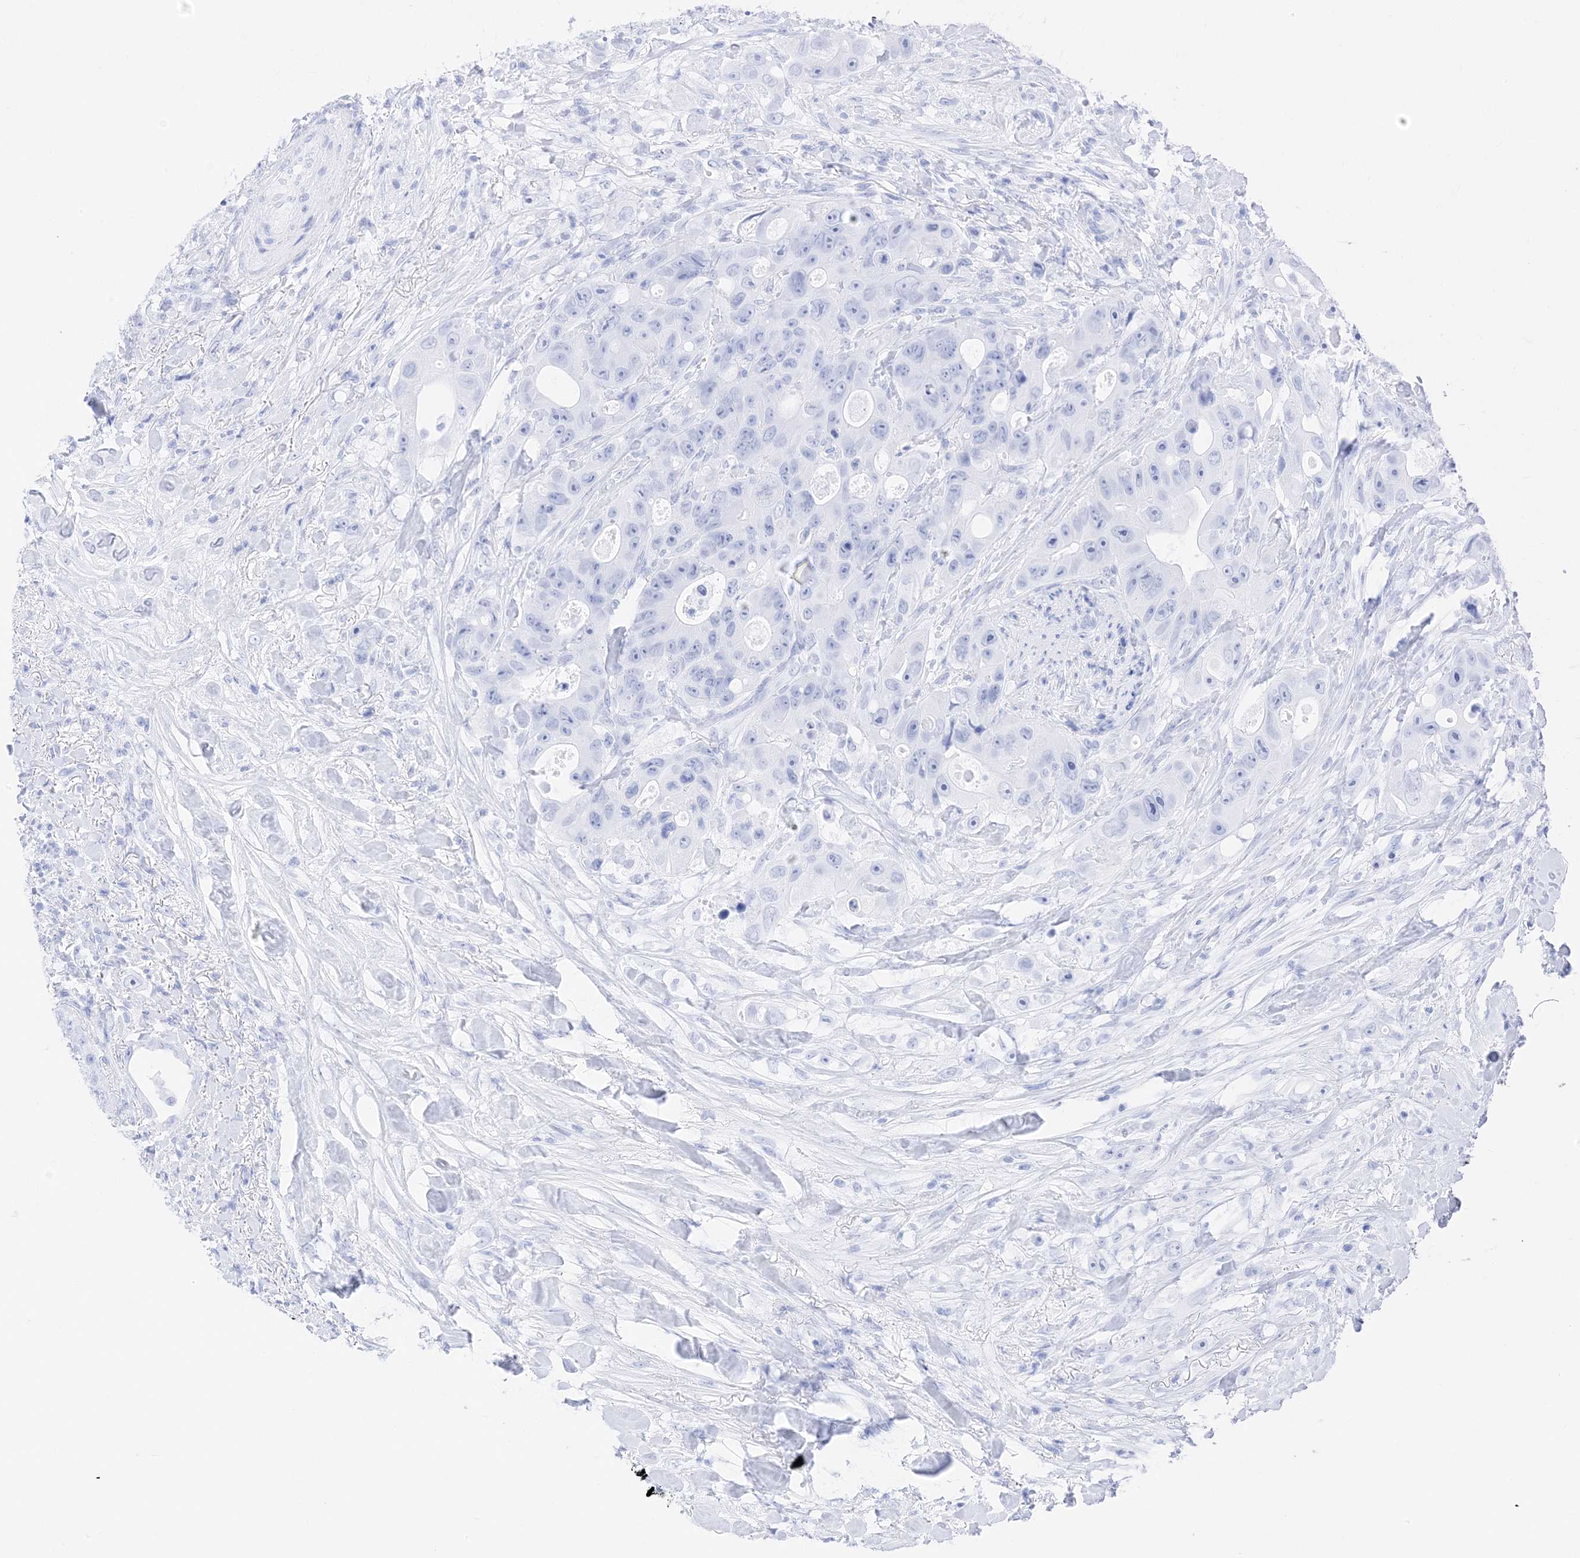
{"staining": {"intensity": "negative", "quantity": "none", "location": "none"}, "tissue": "colorectal cancer", "cell_type": "Tumor cells", "image_type": "cancer", "snomed": [{"axis": "morphology", "description": "Adenocarcinoma, NOS"}, {"axis": "topography", "description": "Colon"}], "caption": "Immunohistochemistry of adenocarcinoma (colorectal) demonstrates no staining in tumor cells. The staining is performed using DAB (3,3'-diaminobenzidine) brown chromogen with nuclei counter-stained in using hematoxylin.", "gene": "MUC17", "patient": {"sex": "female", "age": 46}}